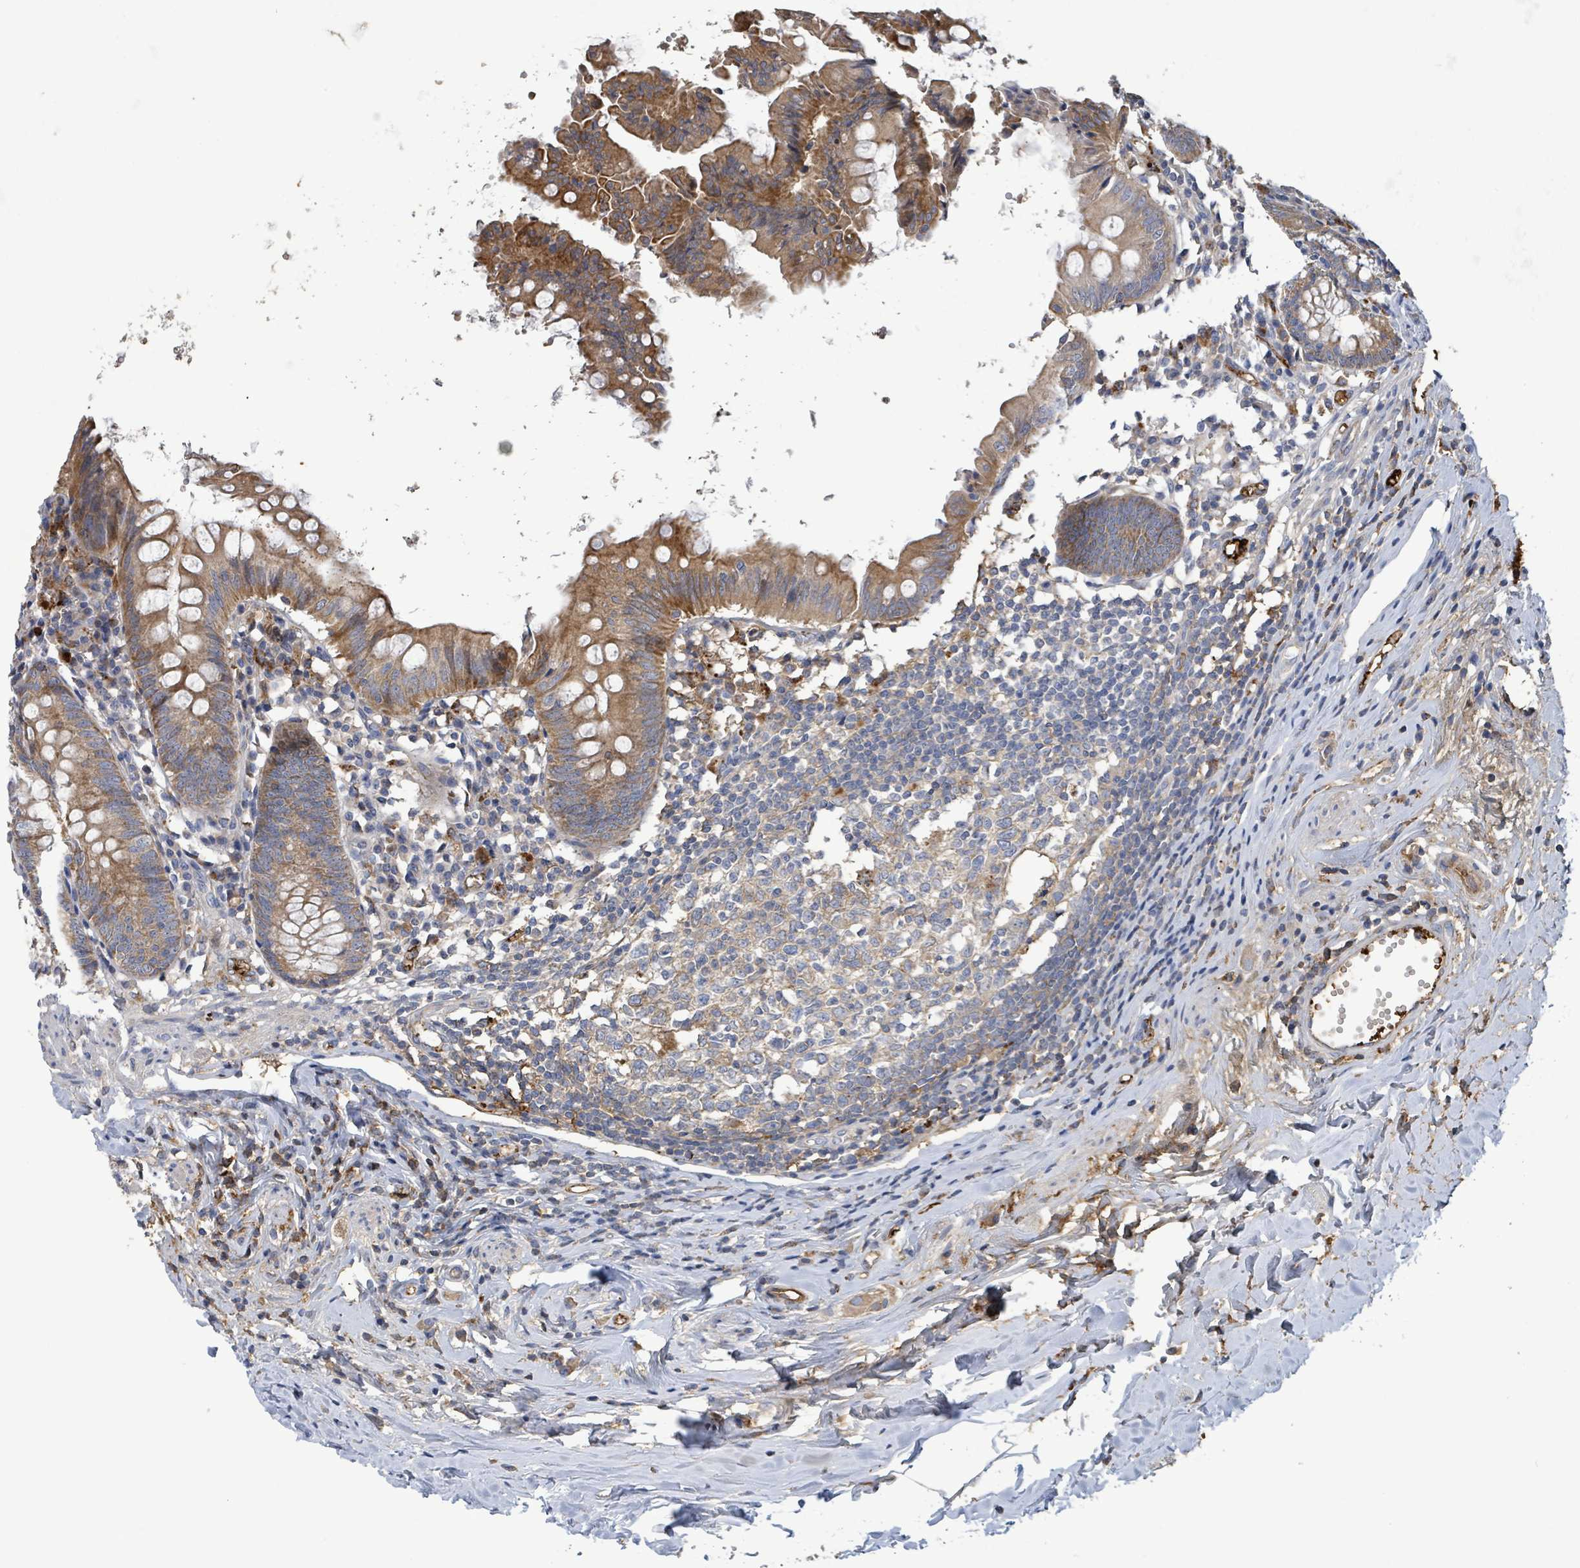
{"staining": {"intensity": "moderate", "quantity": ">75%", "location": "cytoplasmic/membranous"}, "tissue": "appendix", "cell_type": "Glandular cells", "image_type": "normal", "snomed": [{"axis": "morphology", "description": "Normal tissue, NOS"}, {"axis": "topography", "description": "Appendix"}], "caption": "Appendix stained with immunohistochemistry demonstrates moderate cytoplasmic/membranous positivity in about >75% of glandular cells.", "gene": "PLAAT1", "patient": {"sex": "female", "age": 54}}